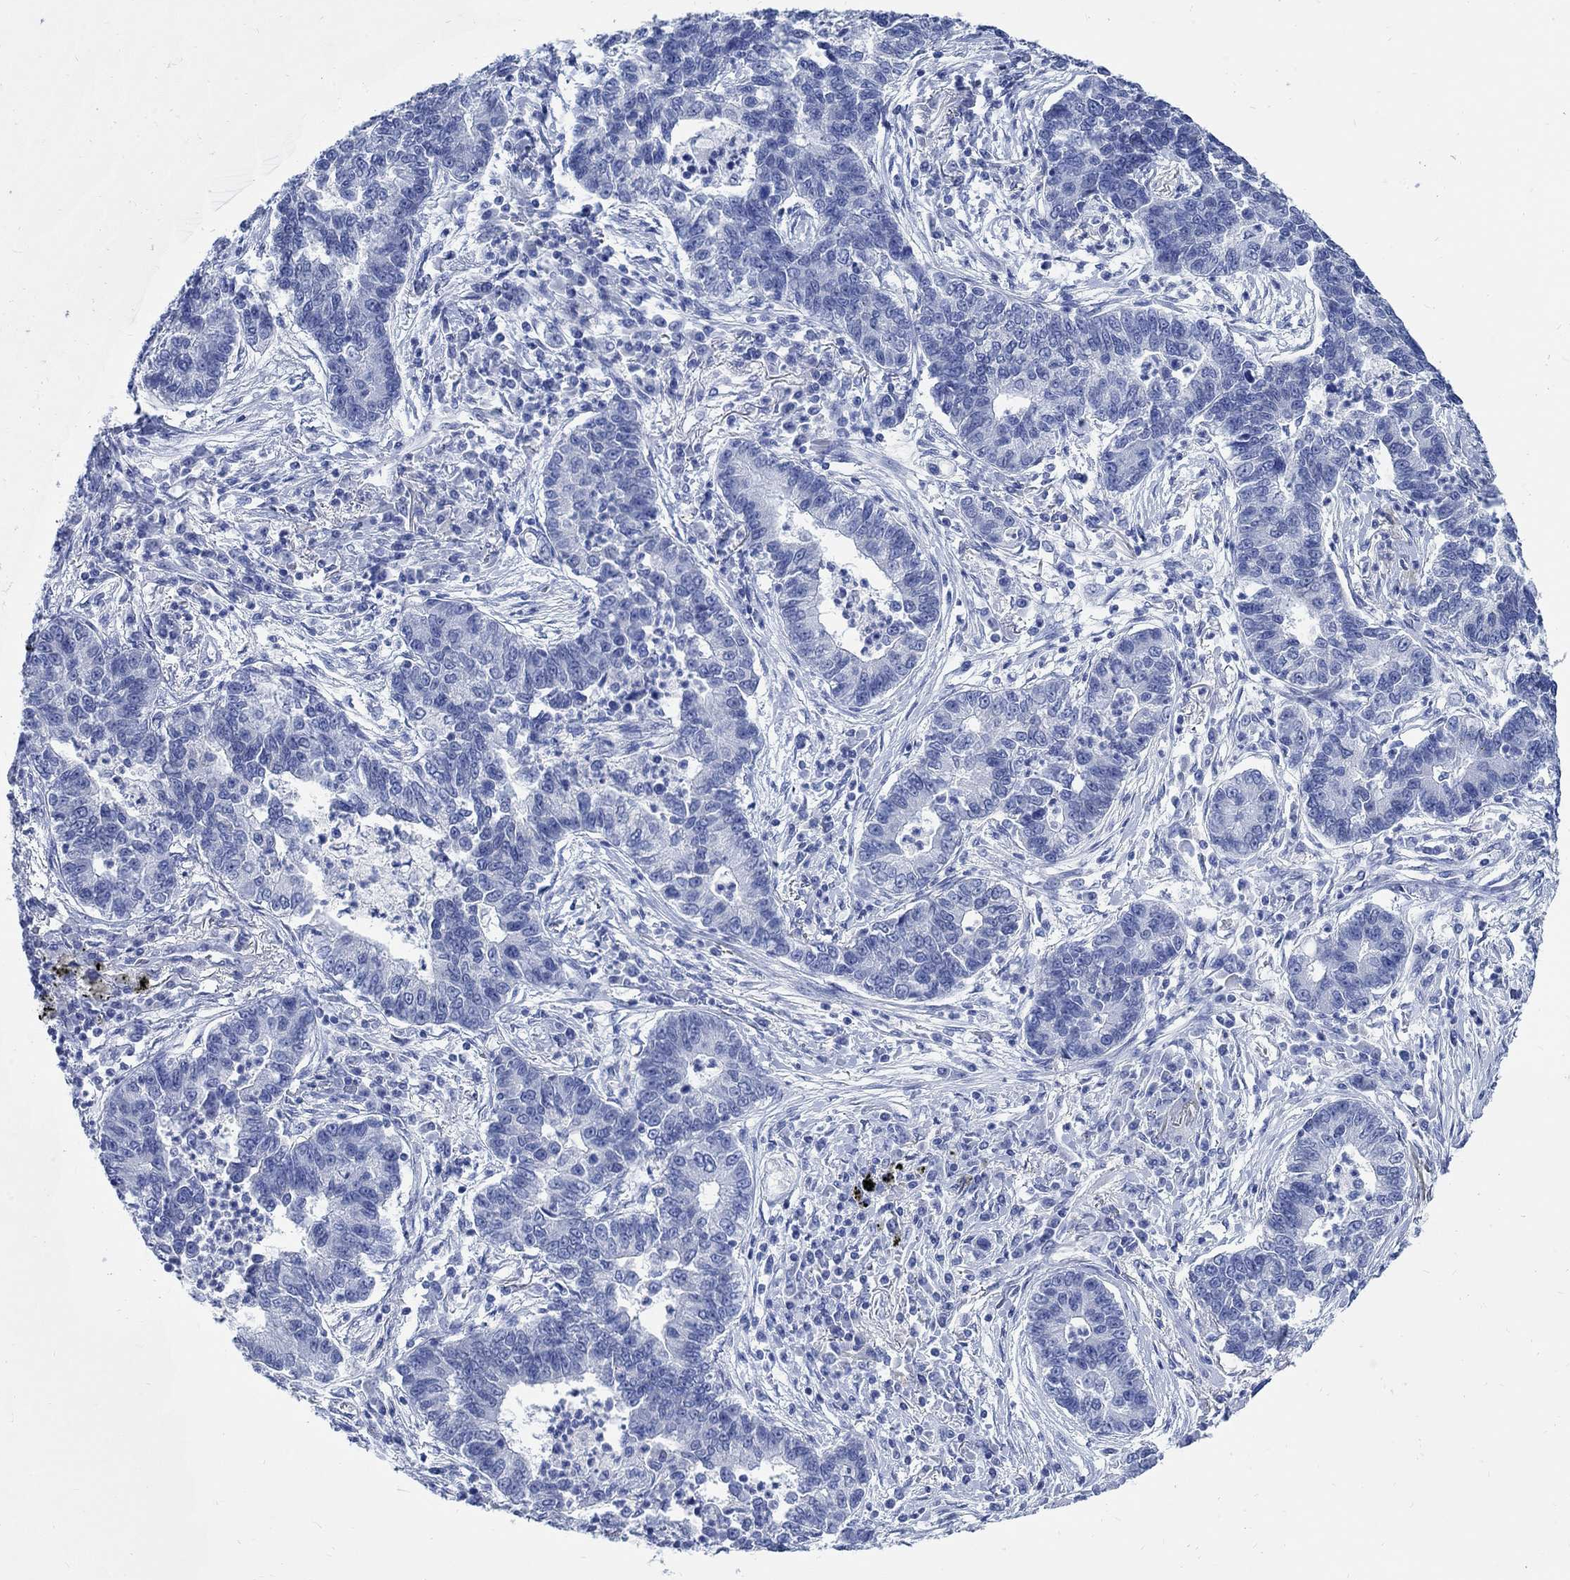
{"staining": {"intensity": "negative", "quantity": "none", "location": "none"}, "tissue": "lung cancer", "cell_type": "Tumor cells", "image_type": "cancer", "snomed": [{"axis": "morphology", "description": "Adenocarcinoma, NOS"}, {"axis": "topography", "description": "Lung"}], "caption": "Immunohistochemistry (IHC) photomicrograph of neoplastic tissue: adenocarcinoma (lung) stained with DAB reveals no significant protein staining in tumor cells.", "gene": "CAMK2N1", "patient": {"sex": "female", "age": 57}}